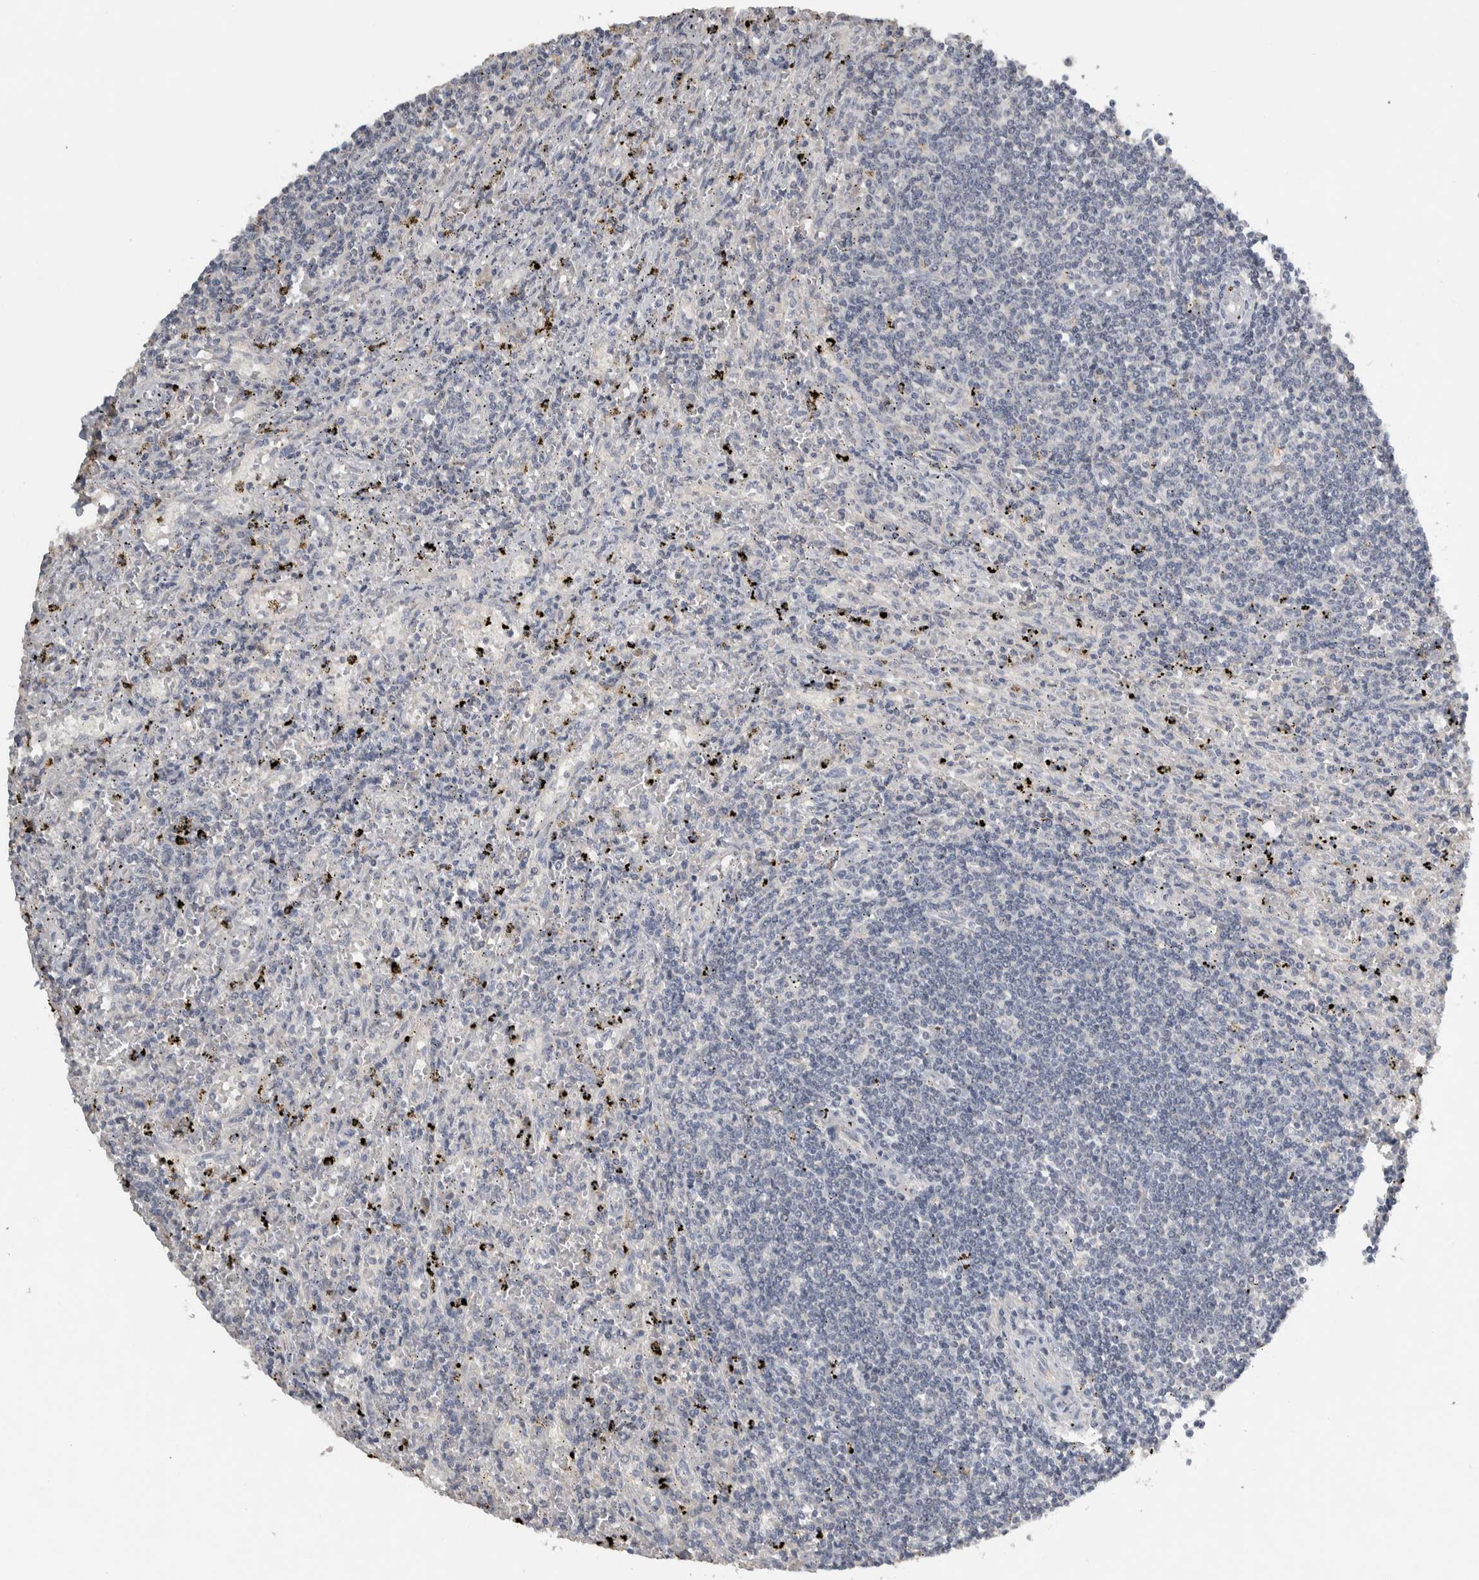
{"staining": {"intensity": "negative", "quantity": "none", "location": "none"}, "tissue": "lymphoma", "cell_type": "Tumor cells", "image_type": "cancer", "snomed": [{"axis": "morphology", "description": "Malignant lymphoma, non-Hodgkin's type, Low grade"}, {"axis": "topography", "description": "Spleen"}], "caption": "High magnification brightfield microscopy of lymphoma stained with DAB (brown) and counterstained with hematoxylin (blue): tumor cells show no significant staining.", "gene": "EIF3H", "patient": {"sex": "male", "age": 76}}